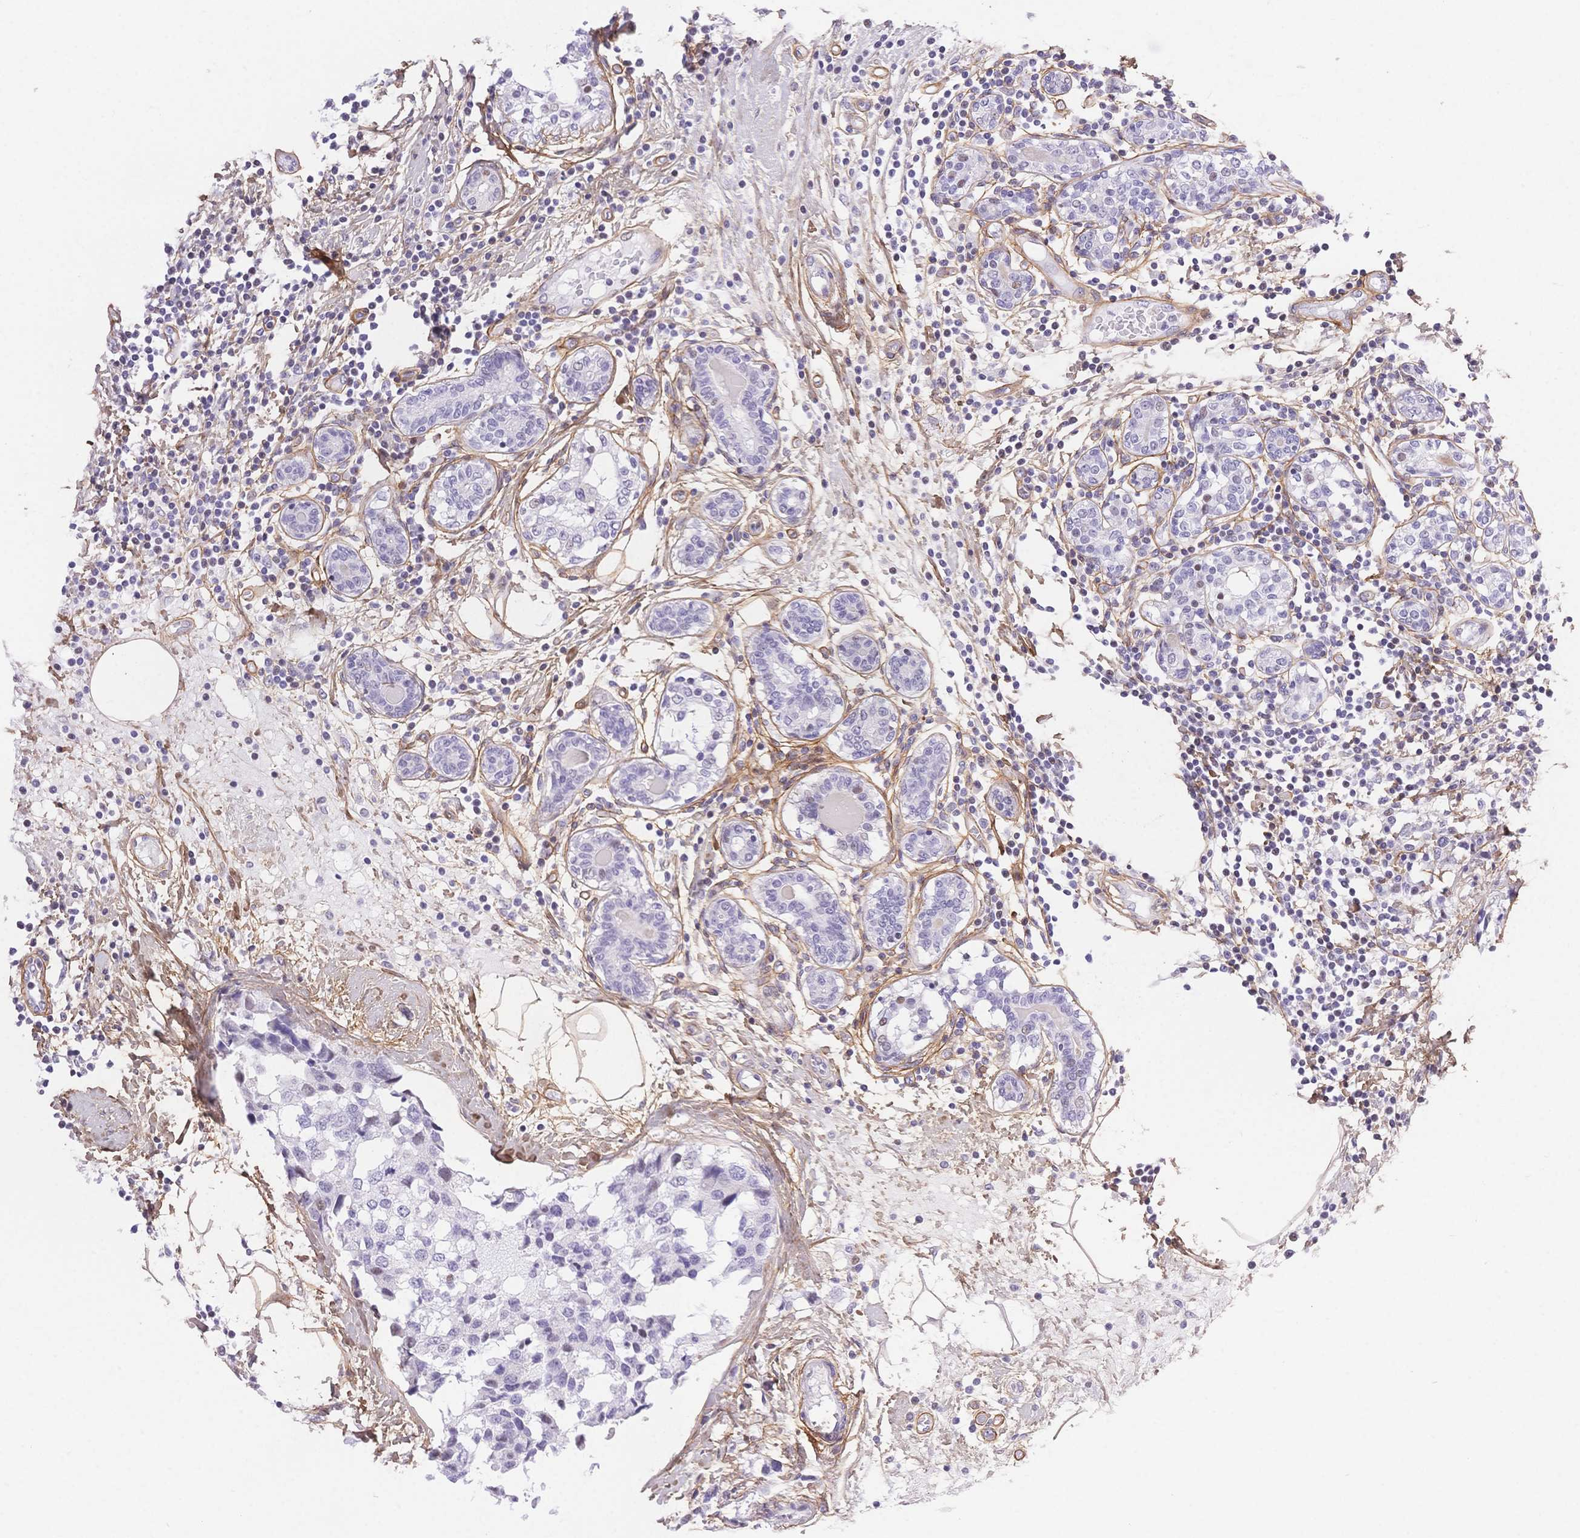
{"staining": {"intensity": "negative", "quantity": "none", "location": "none"}, "tissue": "breast cancer", "cell_type": "Tumor cells", "image_type": "cancer", "snomed": [{"axis": "morphology", "description": "Lobular carcinoma"}, {"axis": "topography", "description": "Breast"}], "caption": "This photomicrograph is of breast cancer stained with immunohistochemistry (IHC) to label a protein in brown with the nuclei are counter-stained blue. There is no staining in tumor cells.", "gene": "PDZD2", "patient": {"sex": "female", "age": 59}}